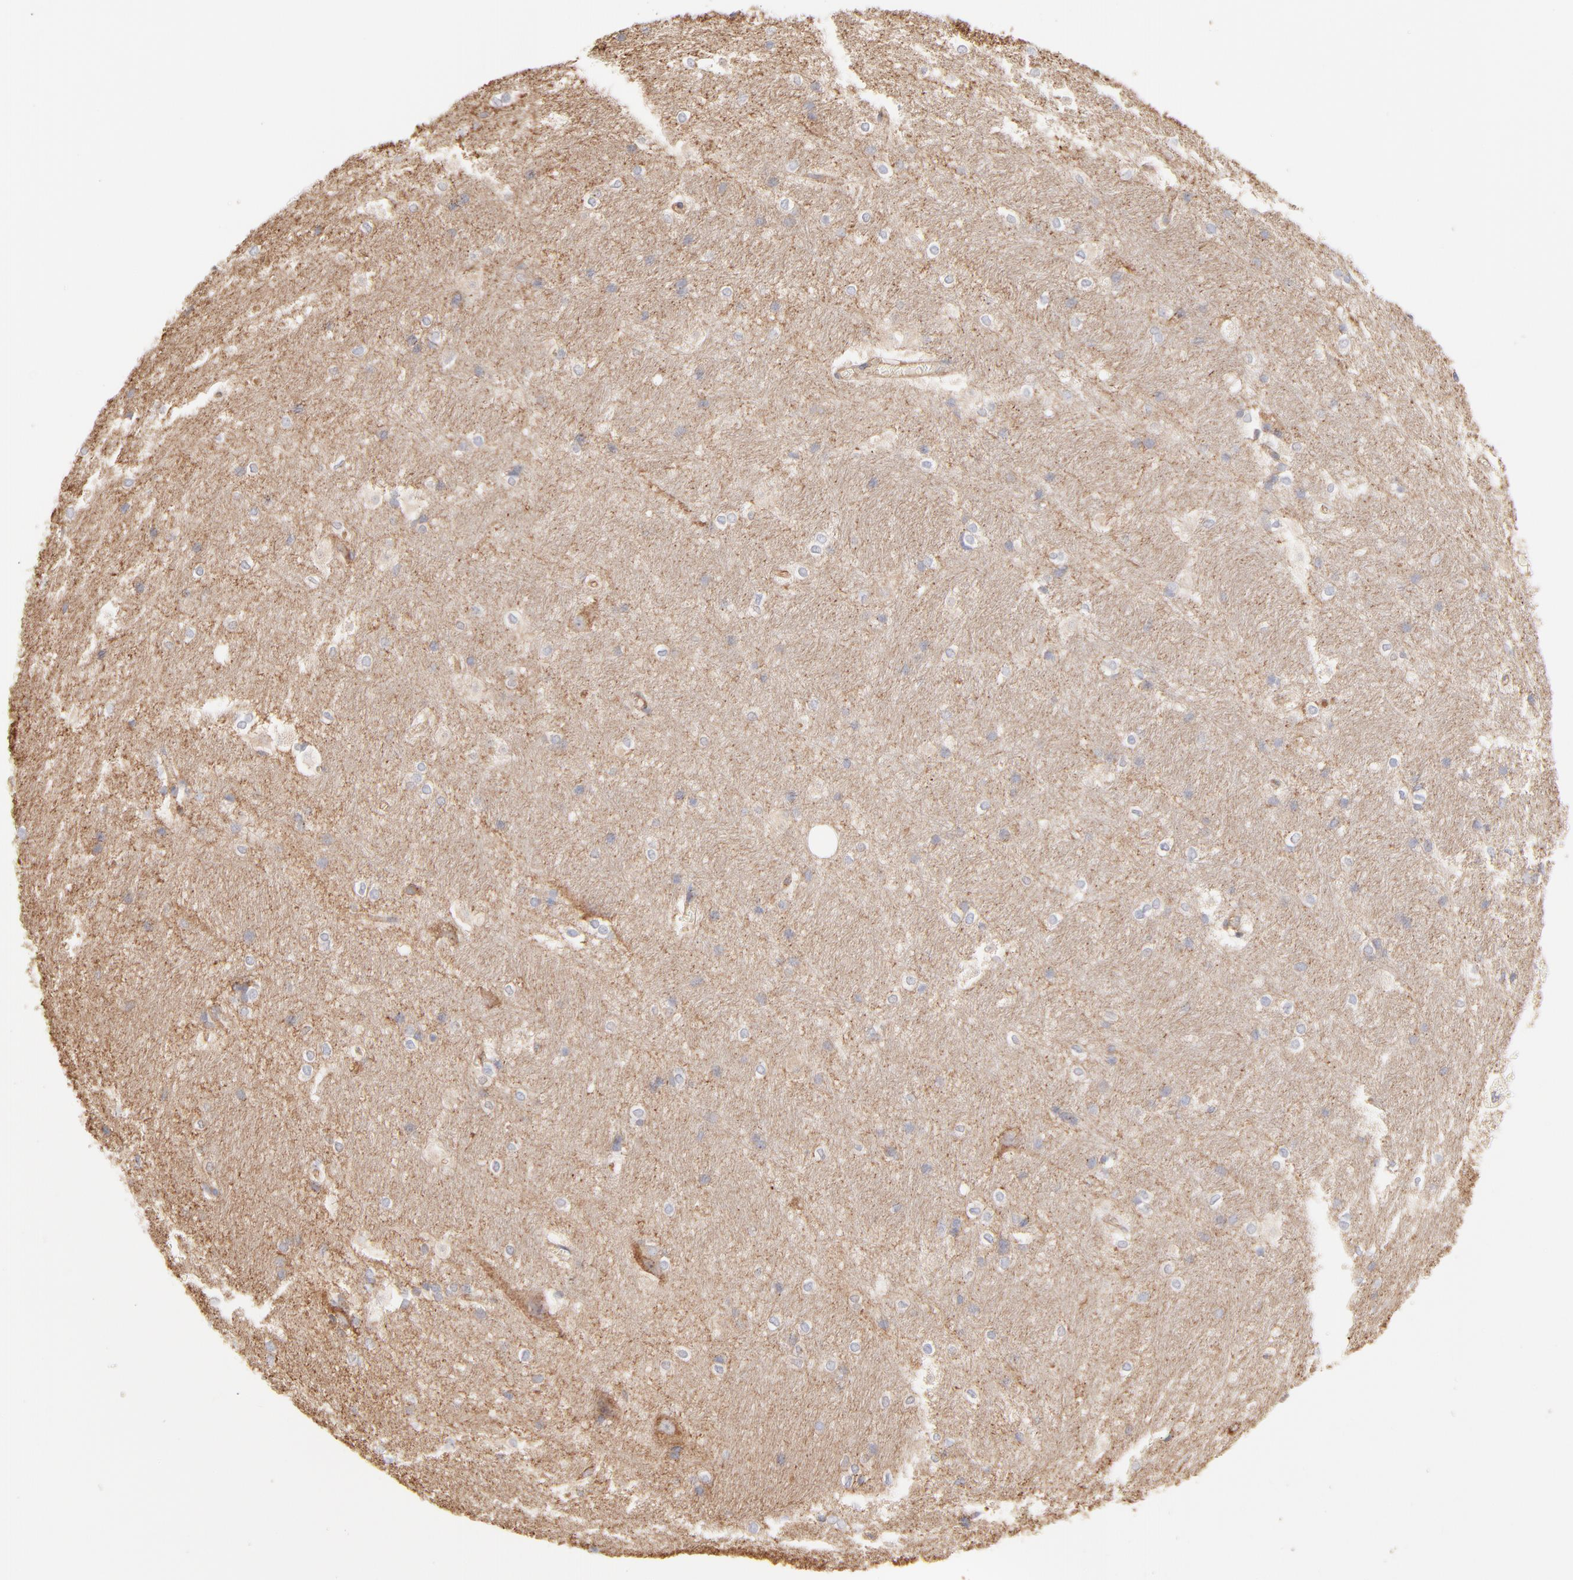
{"staining": {"intensity": "negative", "quantity": "none", "location": "none"}, "tissue": "hippocampus", "cell_type": "Glial cells", "image_type": "normal", "snomed": [{"axis": "morphology", "description": "Normal tissue, NOS"}, {"axis": "topography", "description": "Hippocampus"}], "caption": "High power microscopy histopathology image of an IHC histopathology image of unremarkable hippocampus, revealing no significant staining in glial cells.", "gene": "CLTB", "patient": {"sex": "female", "age": 19}}